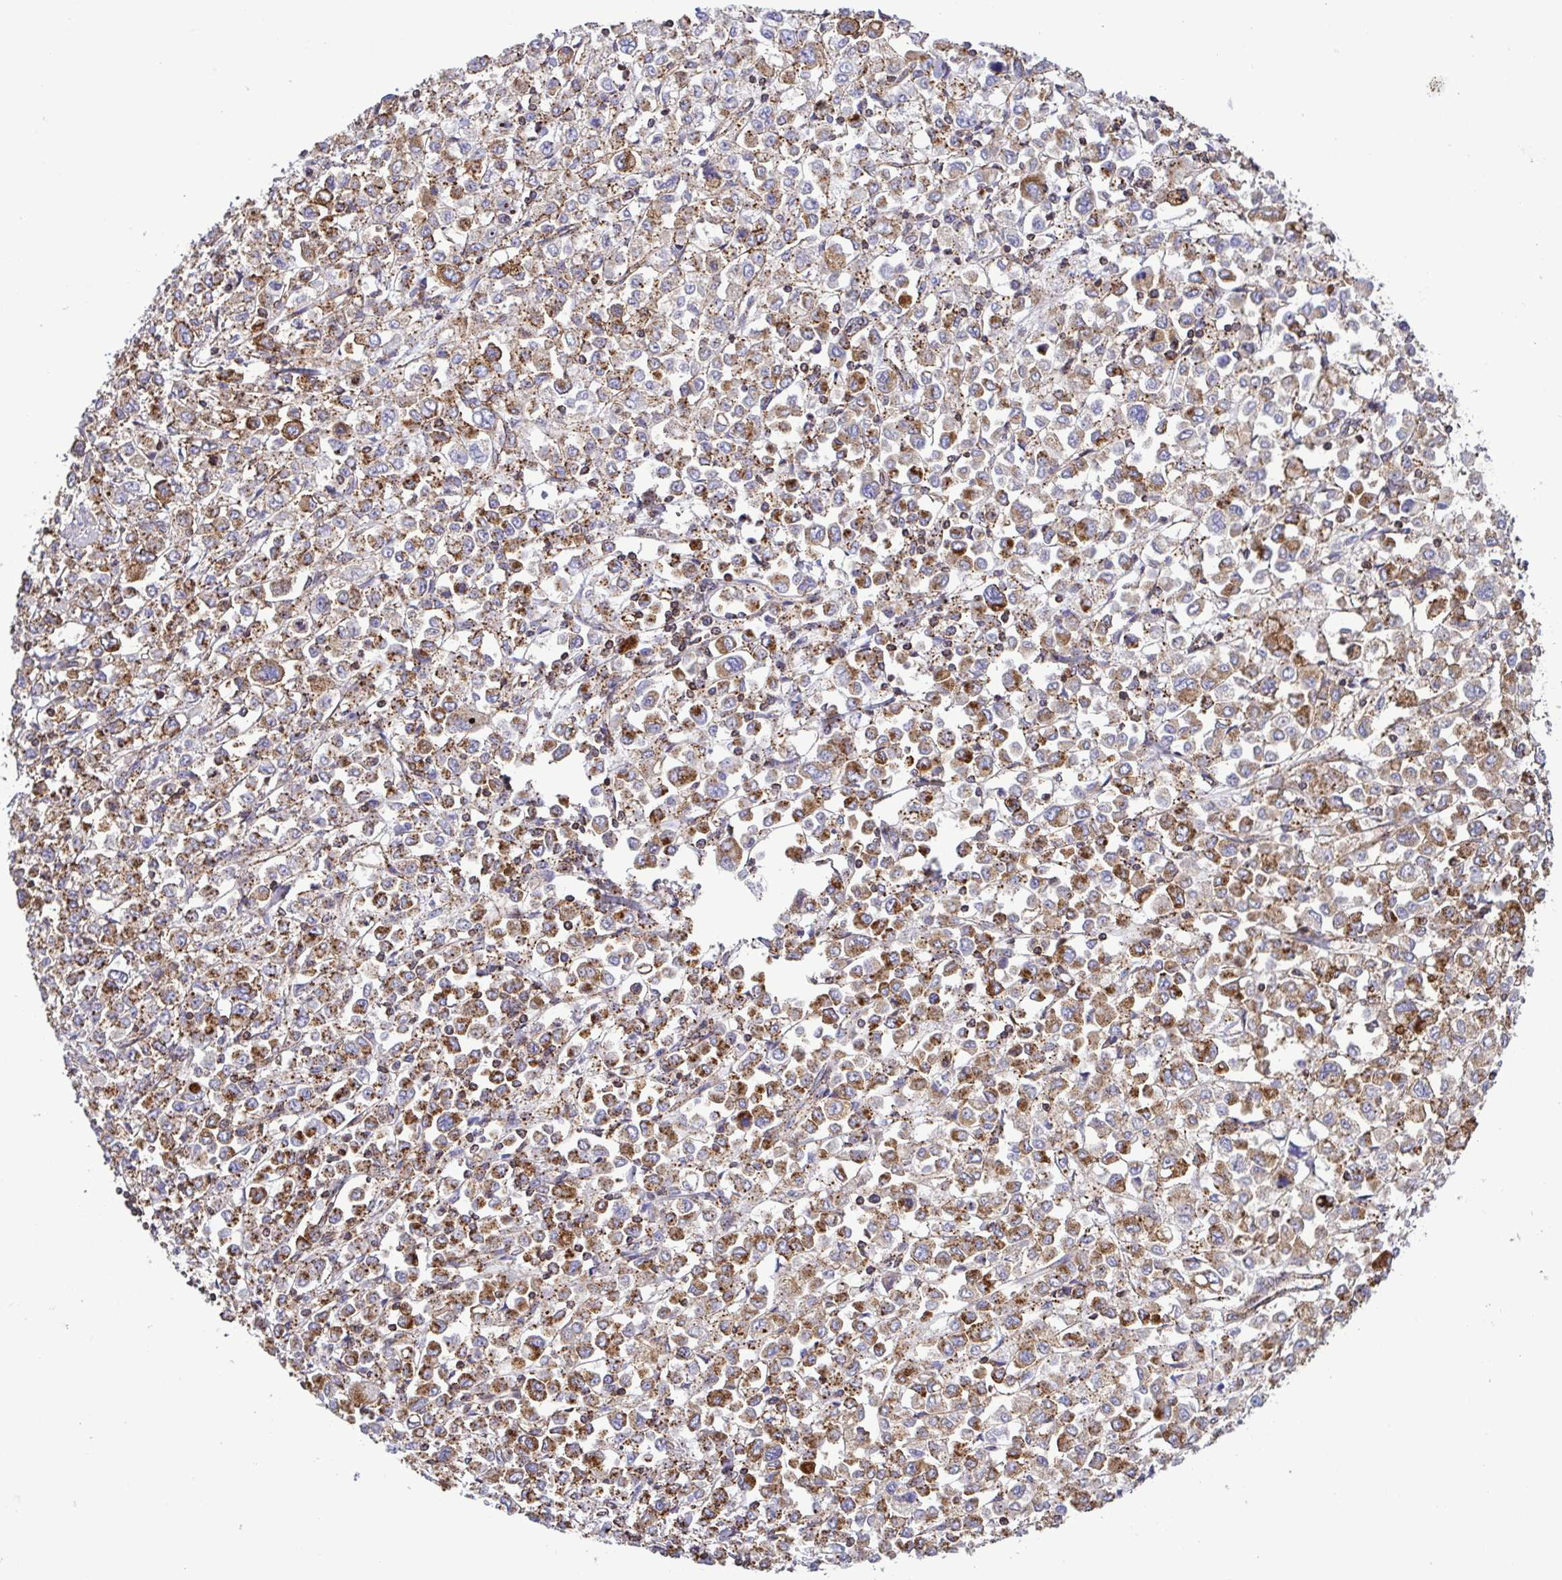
{"staining": {"intensity": "moderate", "quantity": ">75%", "location": "cytoplasmic/membranous"}, "tissue": "stomach cancer", "cell_type": "Tumor cells", "image_type": "cancer", "snomed": [{"axis": "morphology", "description": "Adenocarcinoma, NOS"}, {"axis": "topography", "description": "Stomach, upper"}], "caption": "Immunohistochemistry (IHC) staining of stomach cancer, which demonstrates medium levels of moderate cytoplasmic/membranous expression in about >75% of tumor cells indicating moderate cytoplasmic/membranous protein positivity. The staining was performed using DAB (3,3'-diaminobenzidine) (brown) for protein detection and nuclei were counterstained in hematoxylin (blue).", "gene": "CHMP1B", "patient": {"sex": "male", "age": 70}}